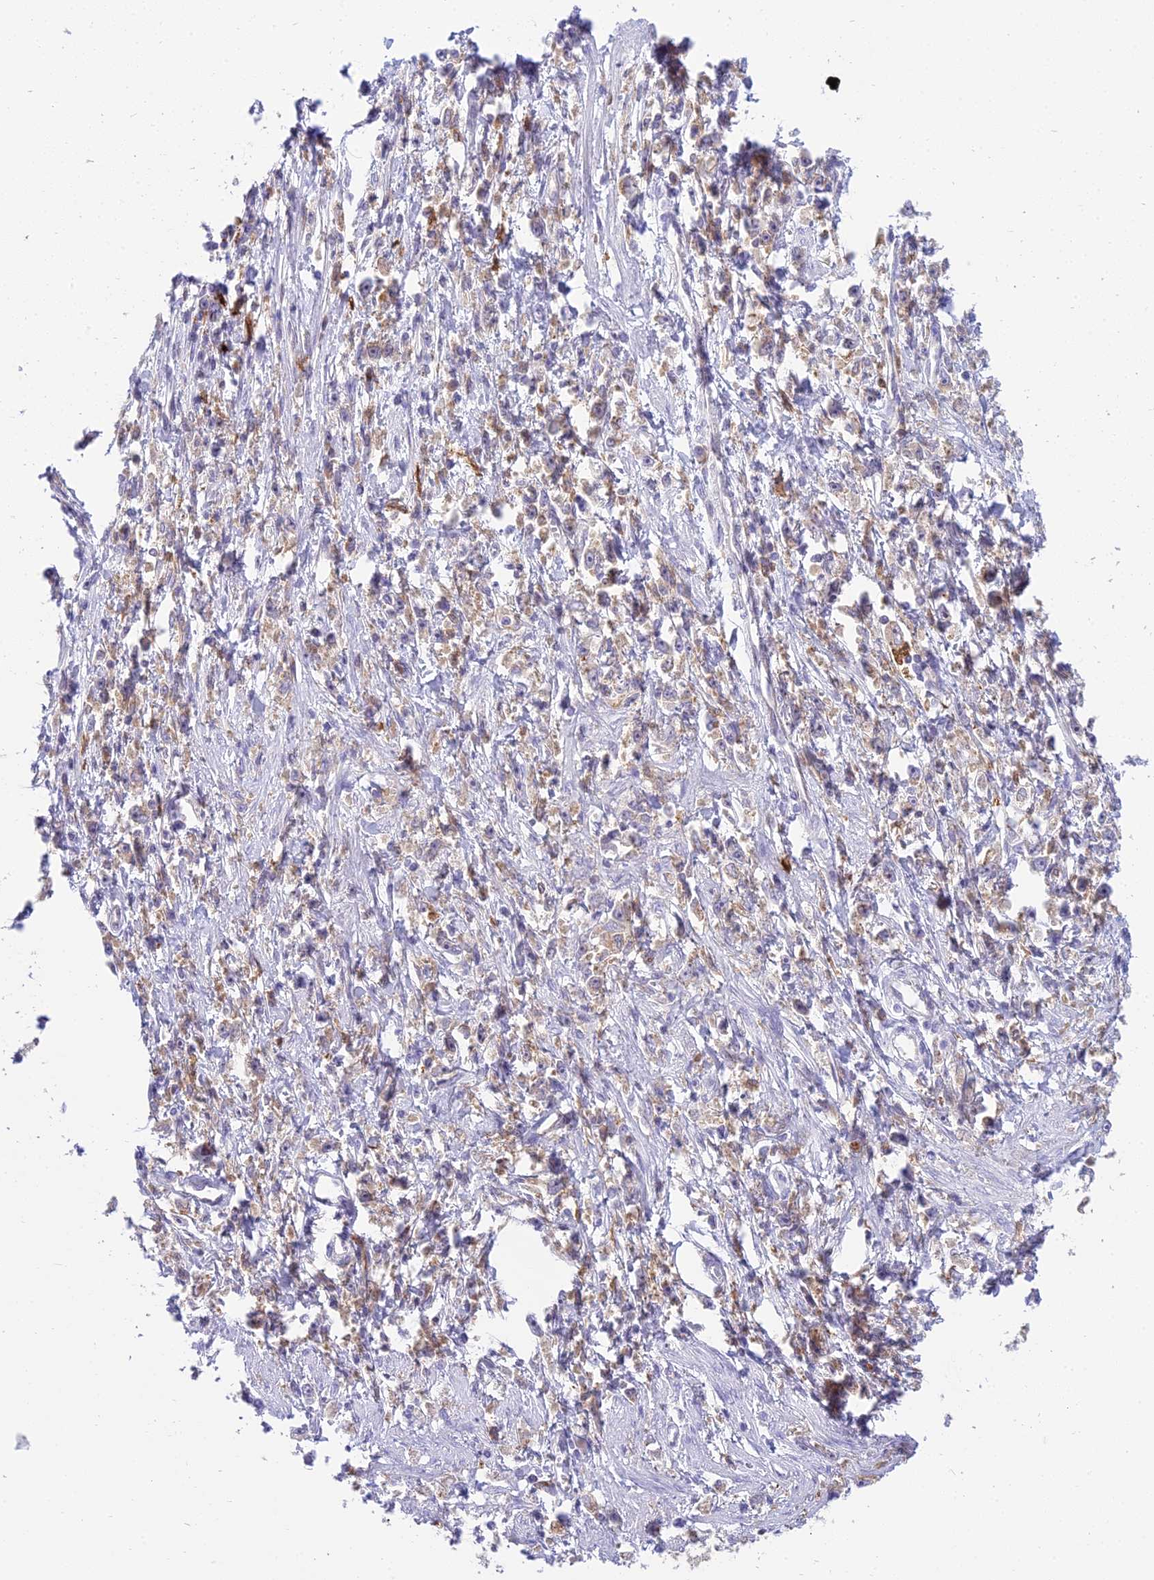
{"staining": {"intensity": "weak", "quantity": "25%-75%", "location": "cytoplasmic/membranous"}, "tissue": "stomach cancer", "cell_type": "Tumor cells", "image_type": "cancer", "snomed": [{"axis": "morphology", "description": "Adenocarcinoma, NOS"}, {"axis": "topography", "description": "Stomach"}], "caption": "Immunohistochemistry (IHC) image of stomach adenocarcinoma stained for a protein (brown), which displays low levels of weak cytoplasmic/membranous expression in approximately 25%-75% of tumor cells.", "gene": "UBE2G1", "patient": {"sex": "female", "age": 59}}